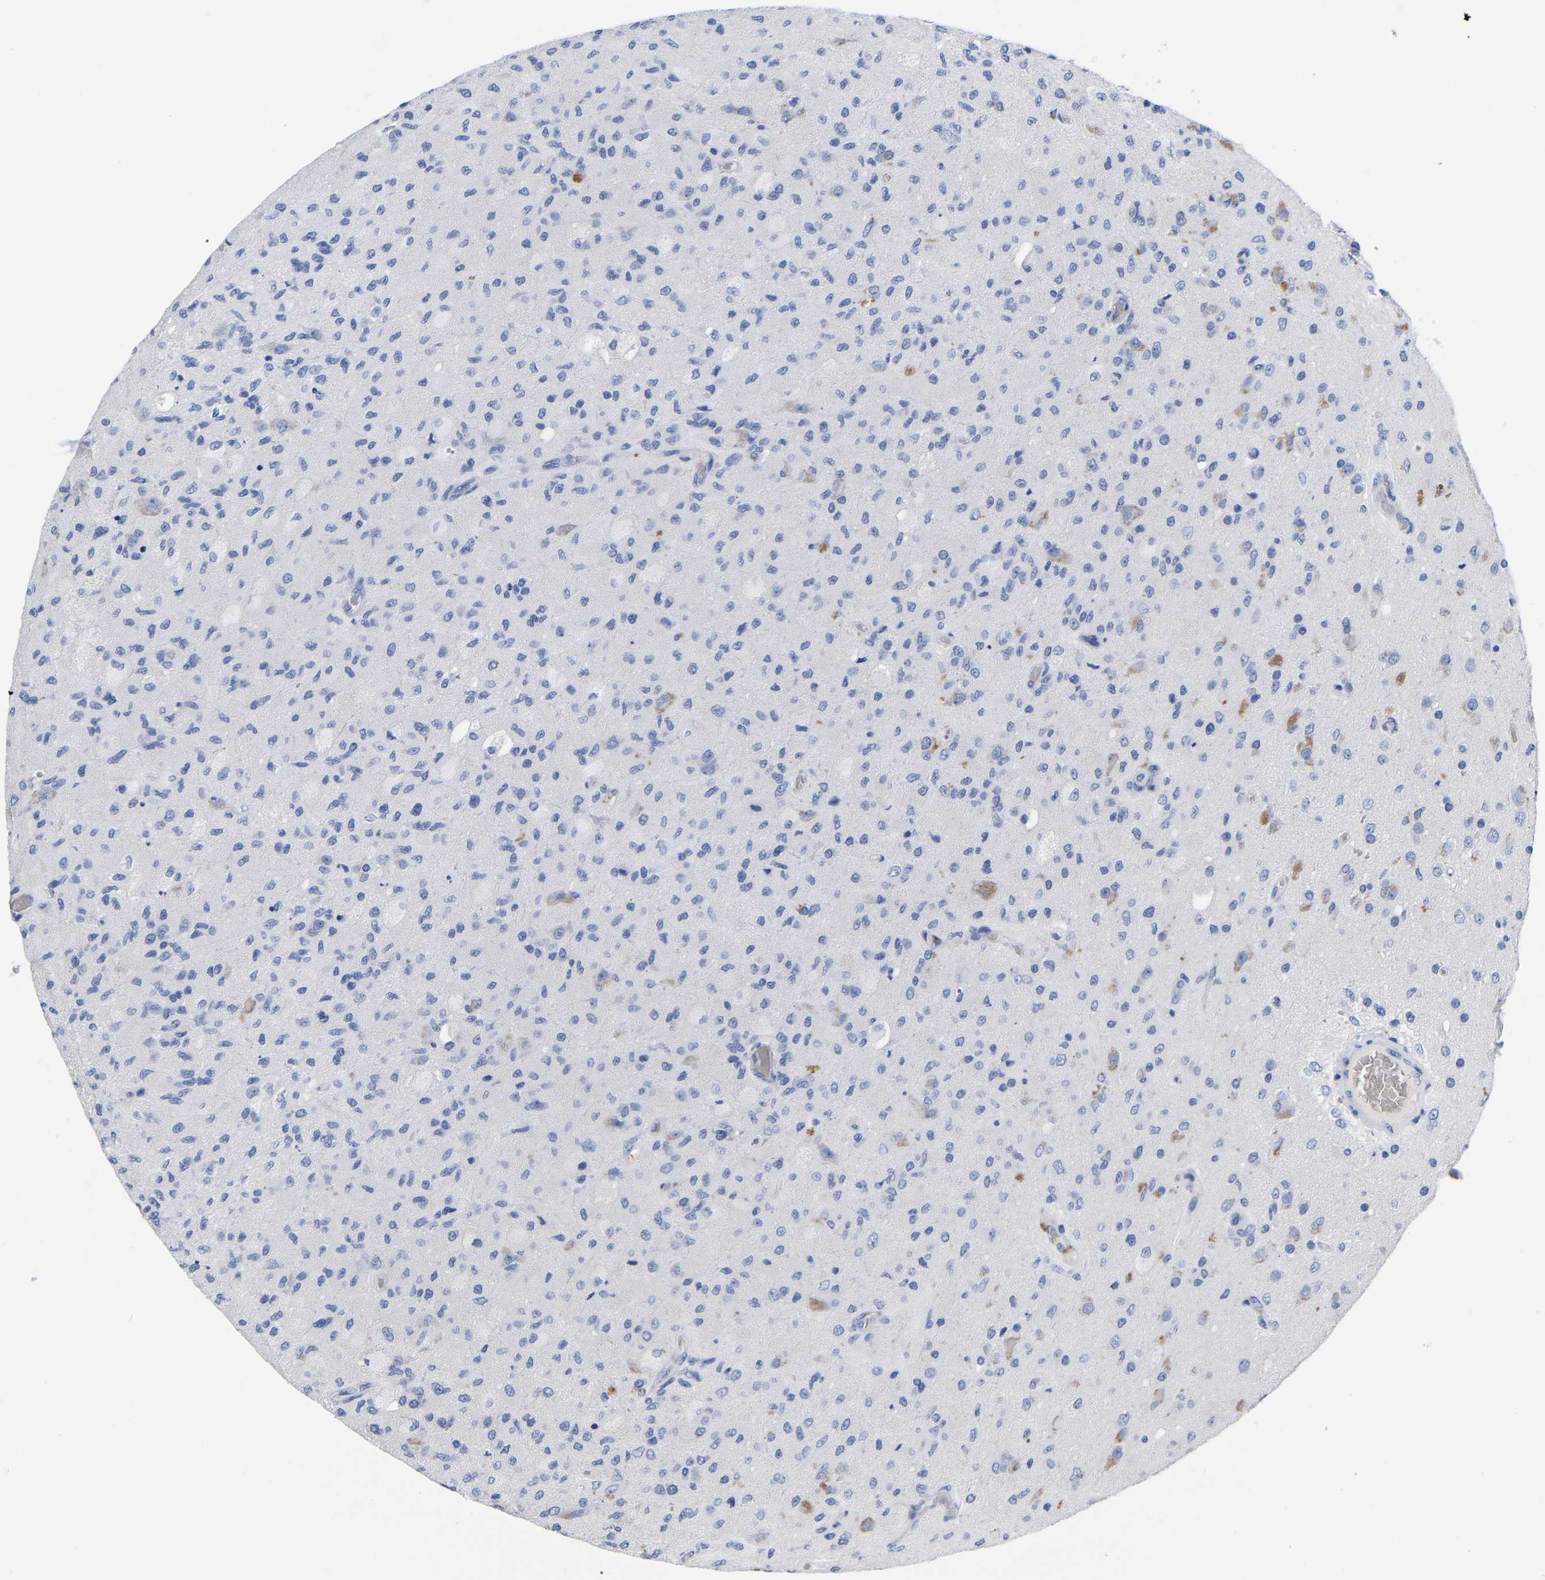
{"staining": {"intensity": "negative", "quantity": "none", "location": "none"}, "tissue": "glioma", "cell_type": "Tumor cells", "image_type": "cancer", "snomed": [{"axis": "morphology", "description": "Normal tissue, NOS"}, {"axis": "morphology", "description": "Glioma, malignant, High grade"}, {"axis": "topography", "description": "Cerebral cortex"}], "caption": "Immunohistochemistry (IHC) histopathology image of human malignant glioma (high-grade) stained for a protein (brown), which displays no expression in tumor cells.", "gene": "GDF3", "patient": {"sex": "male", "age": 77}}